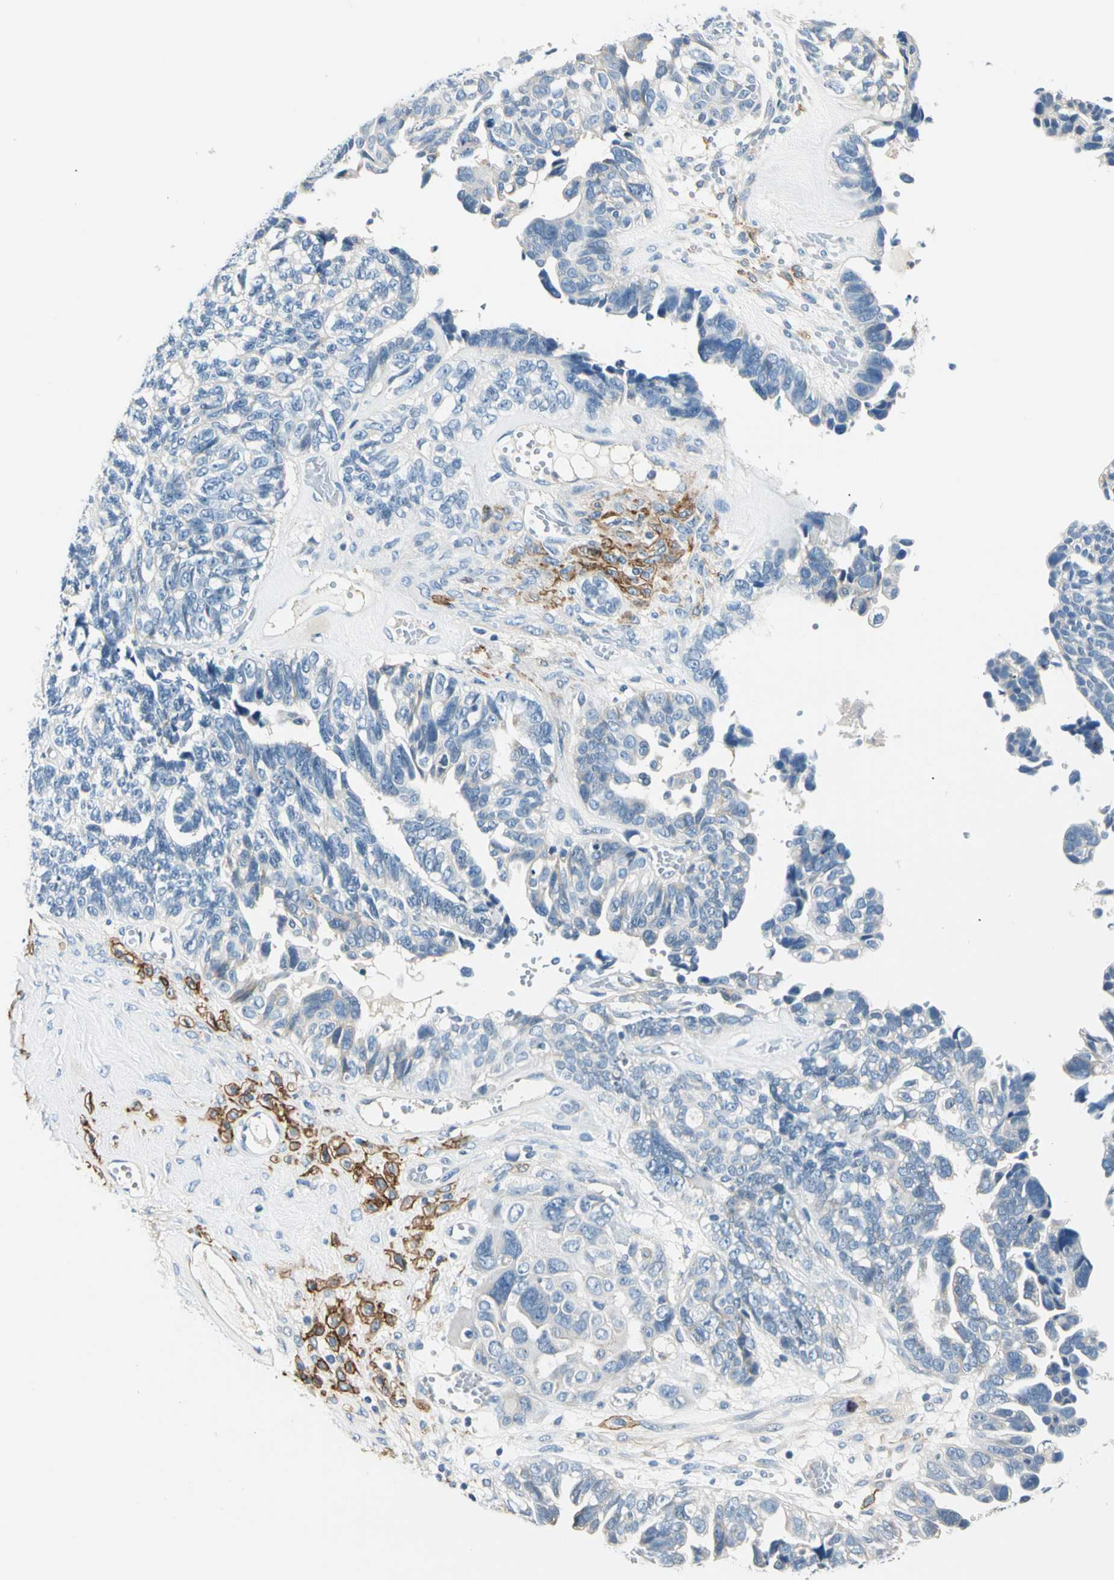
{"staining": {"intensity": "negative", "quantity": "none", "location": "none"}, "tissue": "ovarian cancer", "cell_type": "Tumor cells", "image_type": "cancer", "snomed": [{"axis": "morphology", "description": "Cystadenocarcinoma, serous, NOS"}, {"axis": "topography", "description": "Ovary"}], "caption": "Ovarian cancer (serous cystadenocarcinoma) stained for a protein using immunohistochemistry reveals no positivity tumor cells.", "gene": "TGFBR3", "patient": {"sex": "female", "age": 79}}